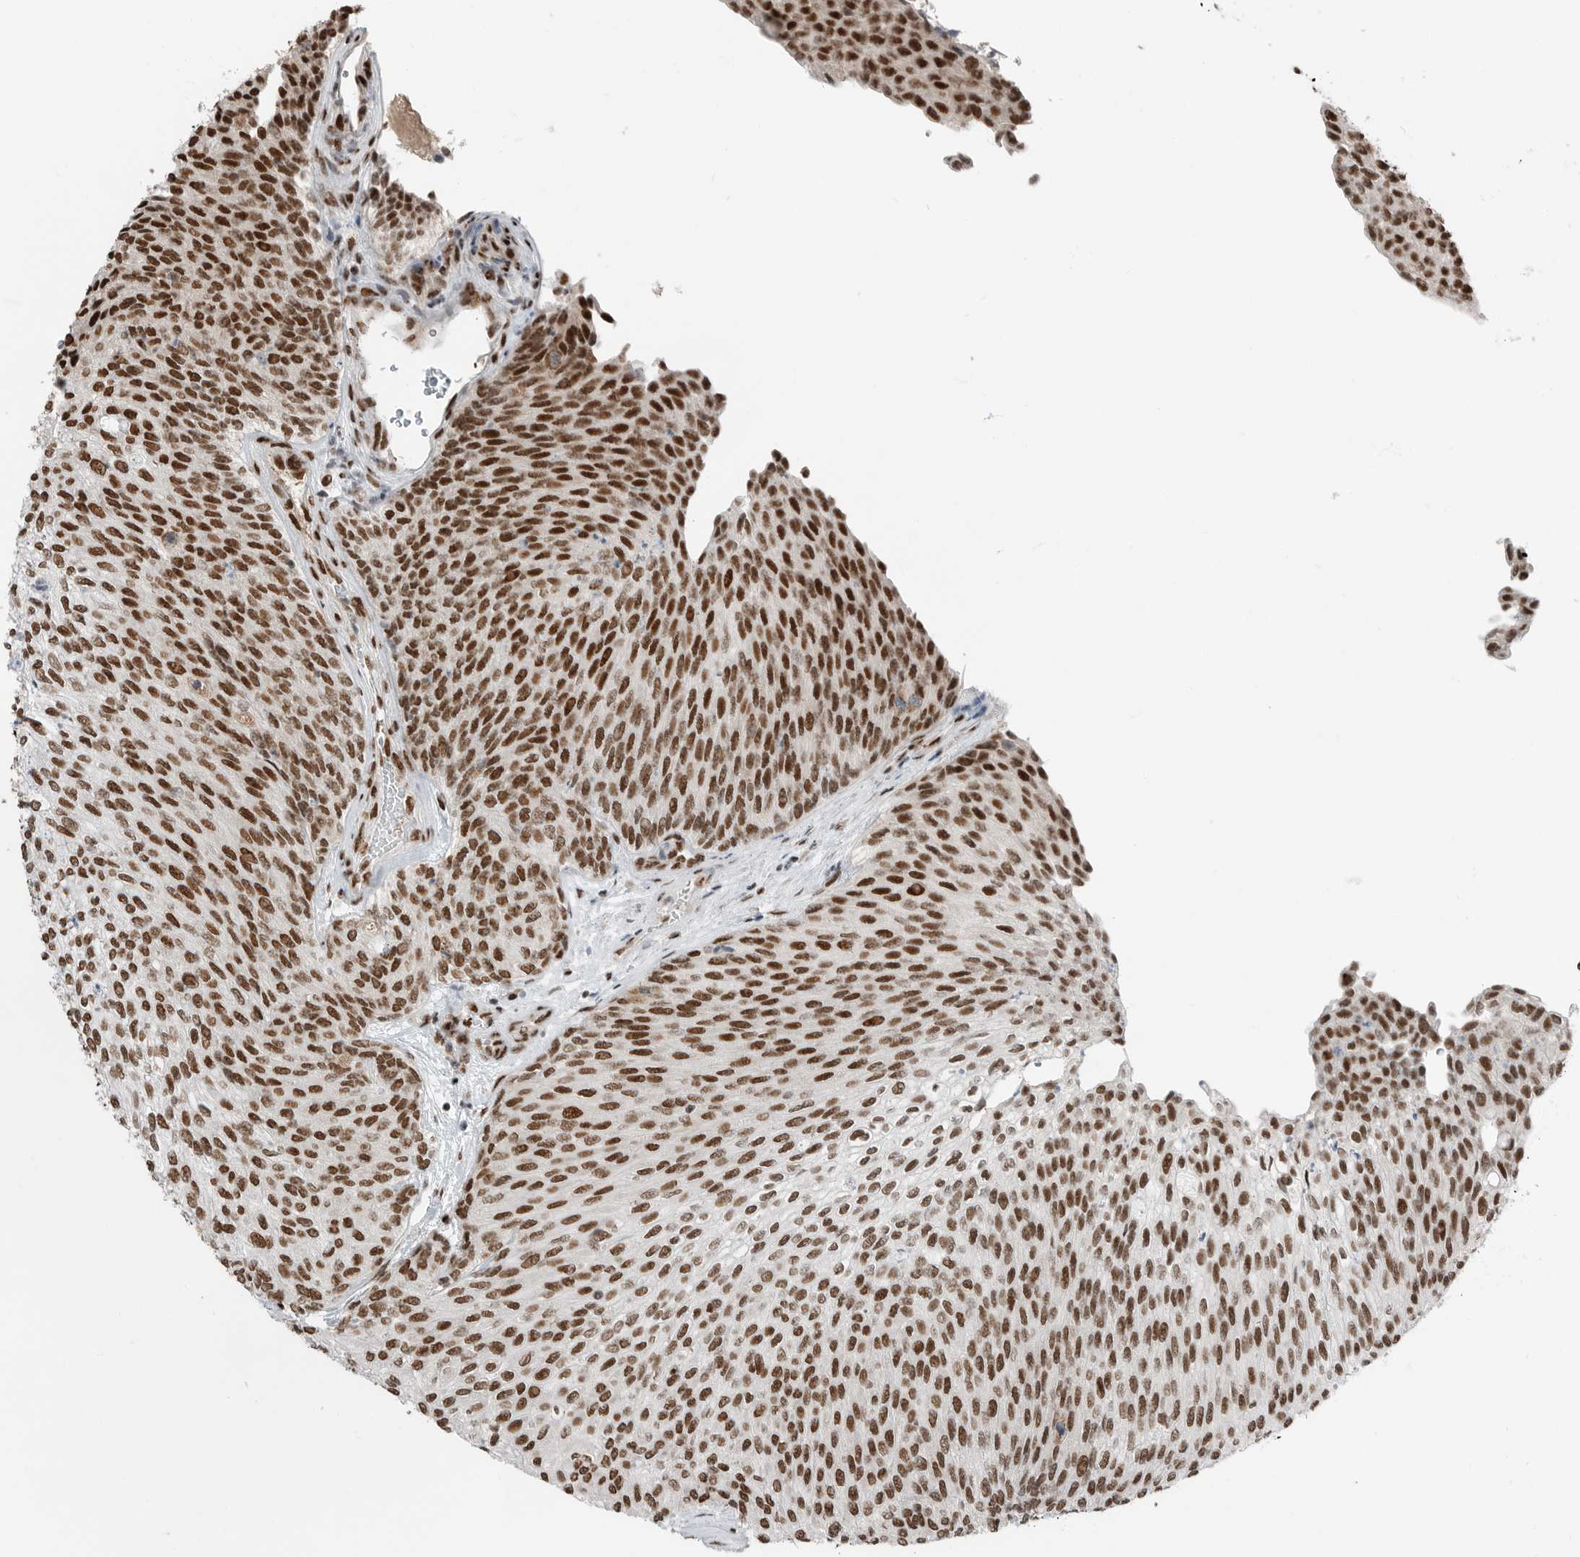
{"staining": {"intensity": "strong", "quantity": ">75%", "location": "nuclear"}, "tissue": "urothelial cancer", "cell_type": "Tumor cells", "image_type": "cancer", "snomed": [{"axis": "morphology", "description": "Urothelial carcinoma, Low grade"}, {"axis": "topography", "description": "Urinary bladder"}], "caption": "Brown immunohistochemical staining in urothelial carcinoma (low-grade) shows strong nuclear positivity in about >75% of tumor cells.", "gene": "BLZF1", "patient": {"sex": "female", "age": 79}}